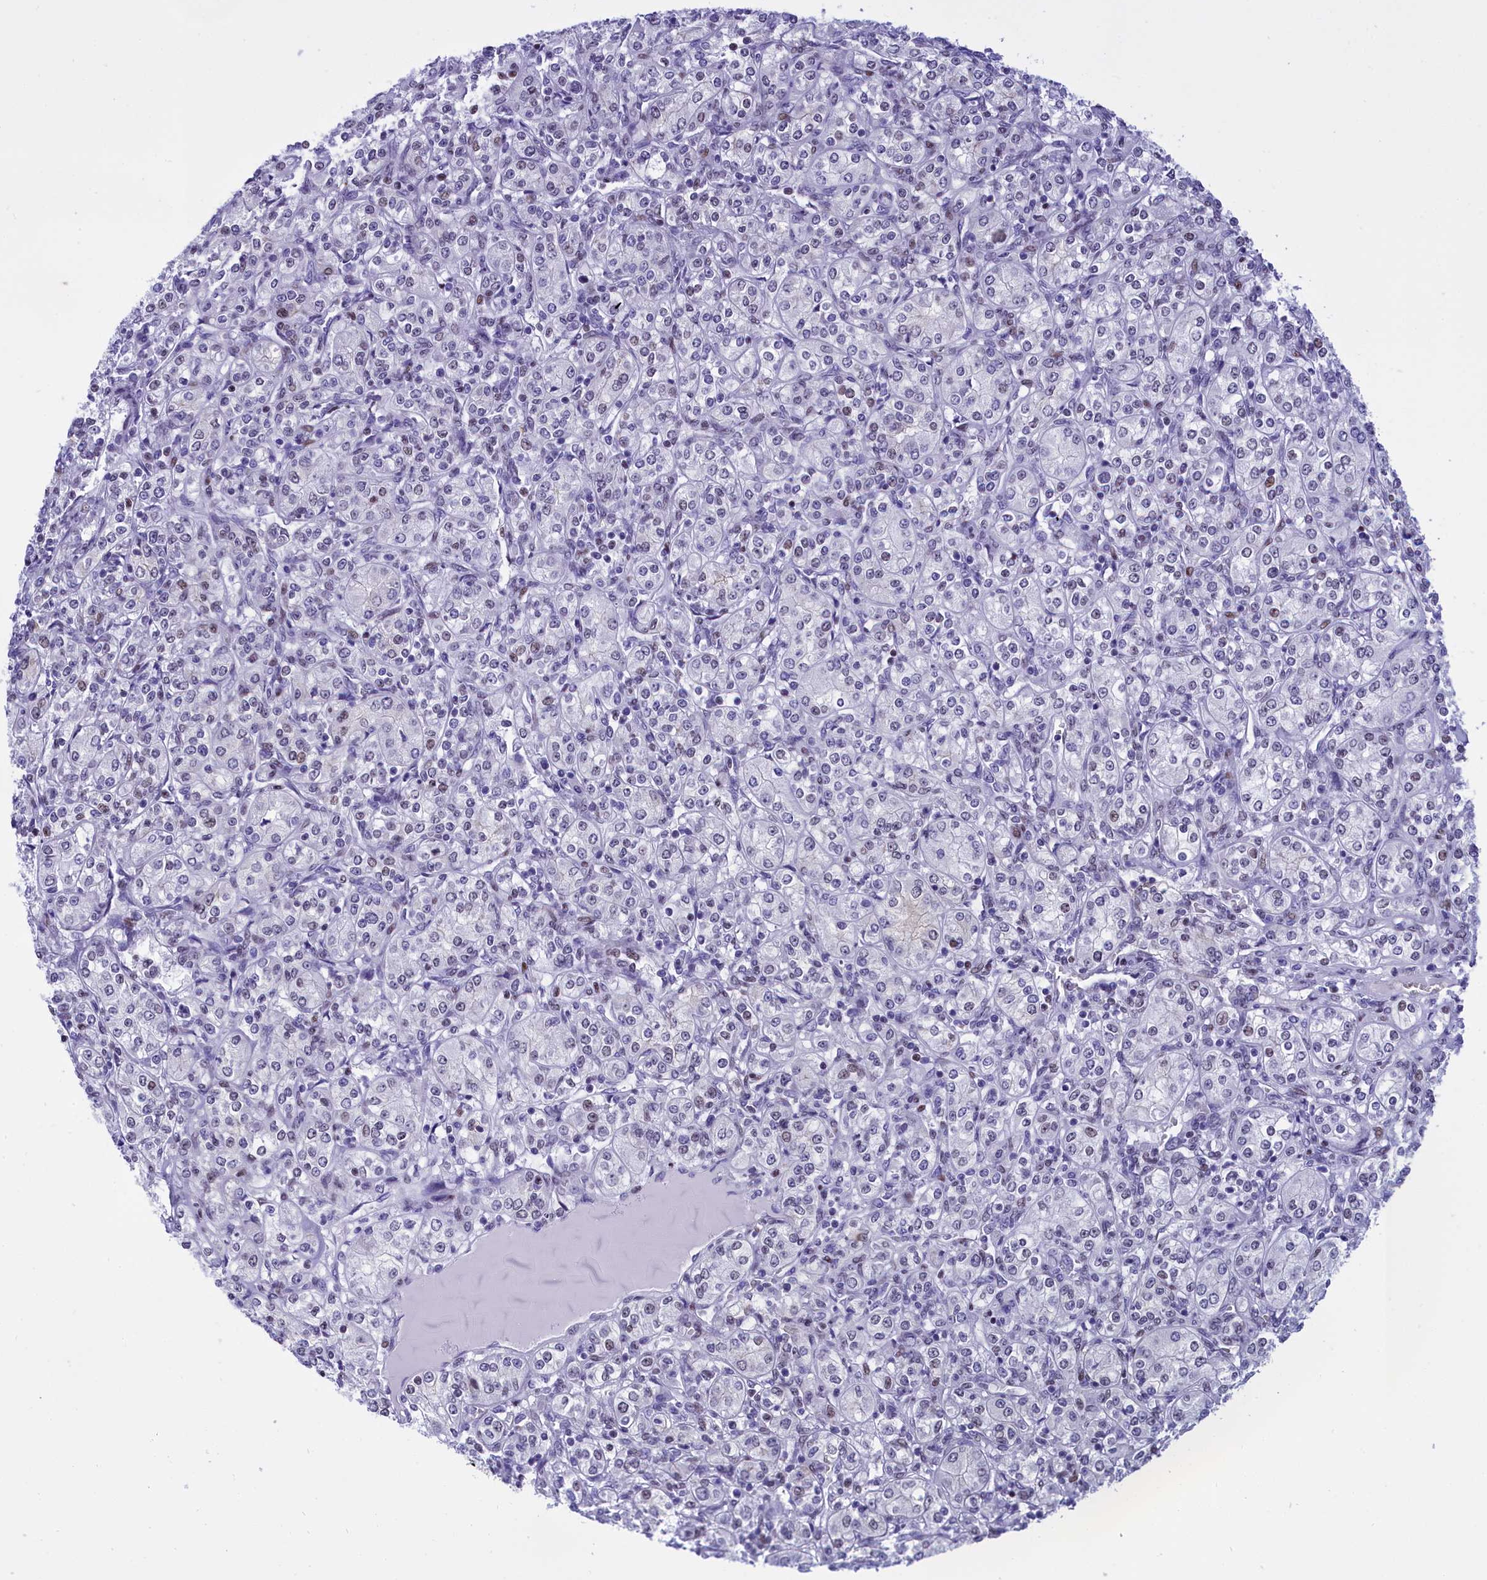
{"staining": {"intensity": "weak", "quantity": "25%-75%", "location": "nuclear"}, "tissue": "renal cancer", "cell_type": "Tumor cells", "image_type": "cancer", "snomed": [{"axis": "morphology", "description": "Adenocarcinoma, NOS"}, {"axis": "topography", "description": "Kidney"}], "caption": "A low amount of weak nuclear expression is present in about 25%-75% of tumor cells in renal cancer (adenocarcinoma) tissue.", "gene": "SPIRE2", "patient": {"sex": "male", "age": 77}}